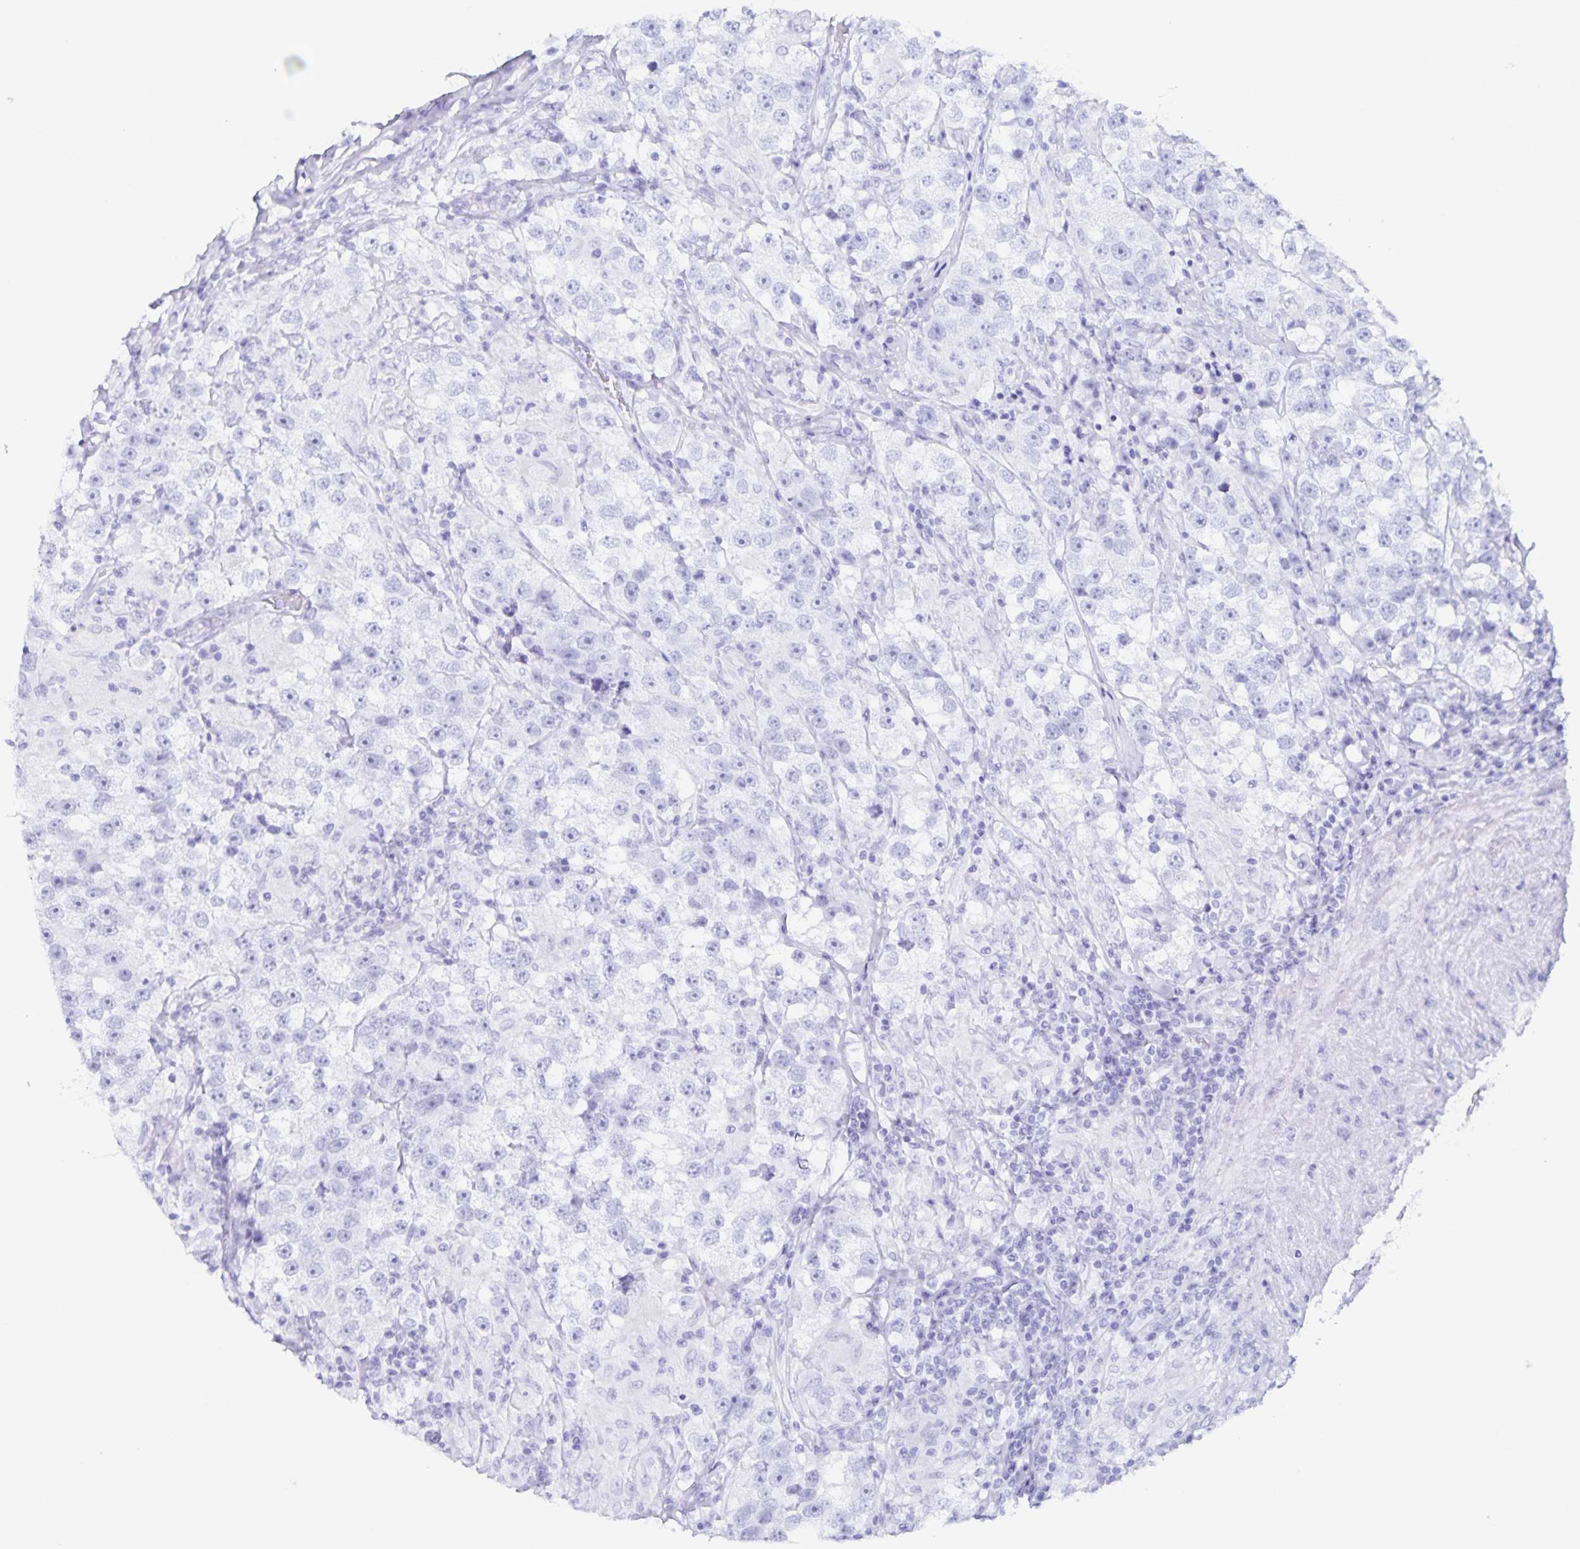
{"staining": {"intensity": "negative", "quantity": "none", "location": "none"}, "tissue": "testis cancer", "cell_type": "Tumor cells", "image_type": "cancer", "snomed": [{"axis": "morphology", "description": "Seminoma, NOS"}, {"axis": "topography", "description": "Testis"}], "caption": "This is a photomicrograph of IHC staining of testis cancer (seminoma), which shows no positivity in tumor cells.", "gene": "RPL36A", "patient": {"sex": "male", "age": 46}}